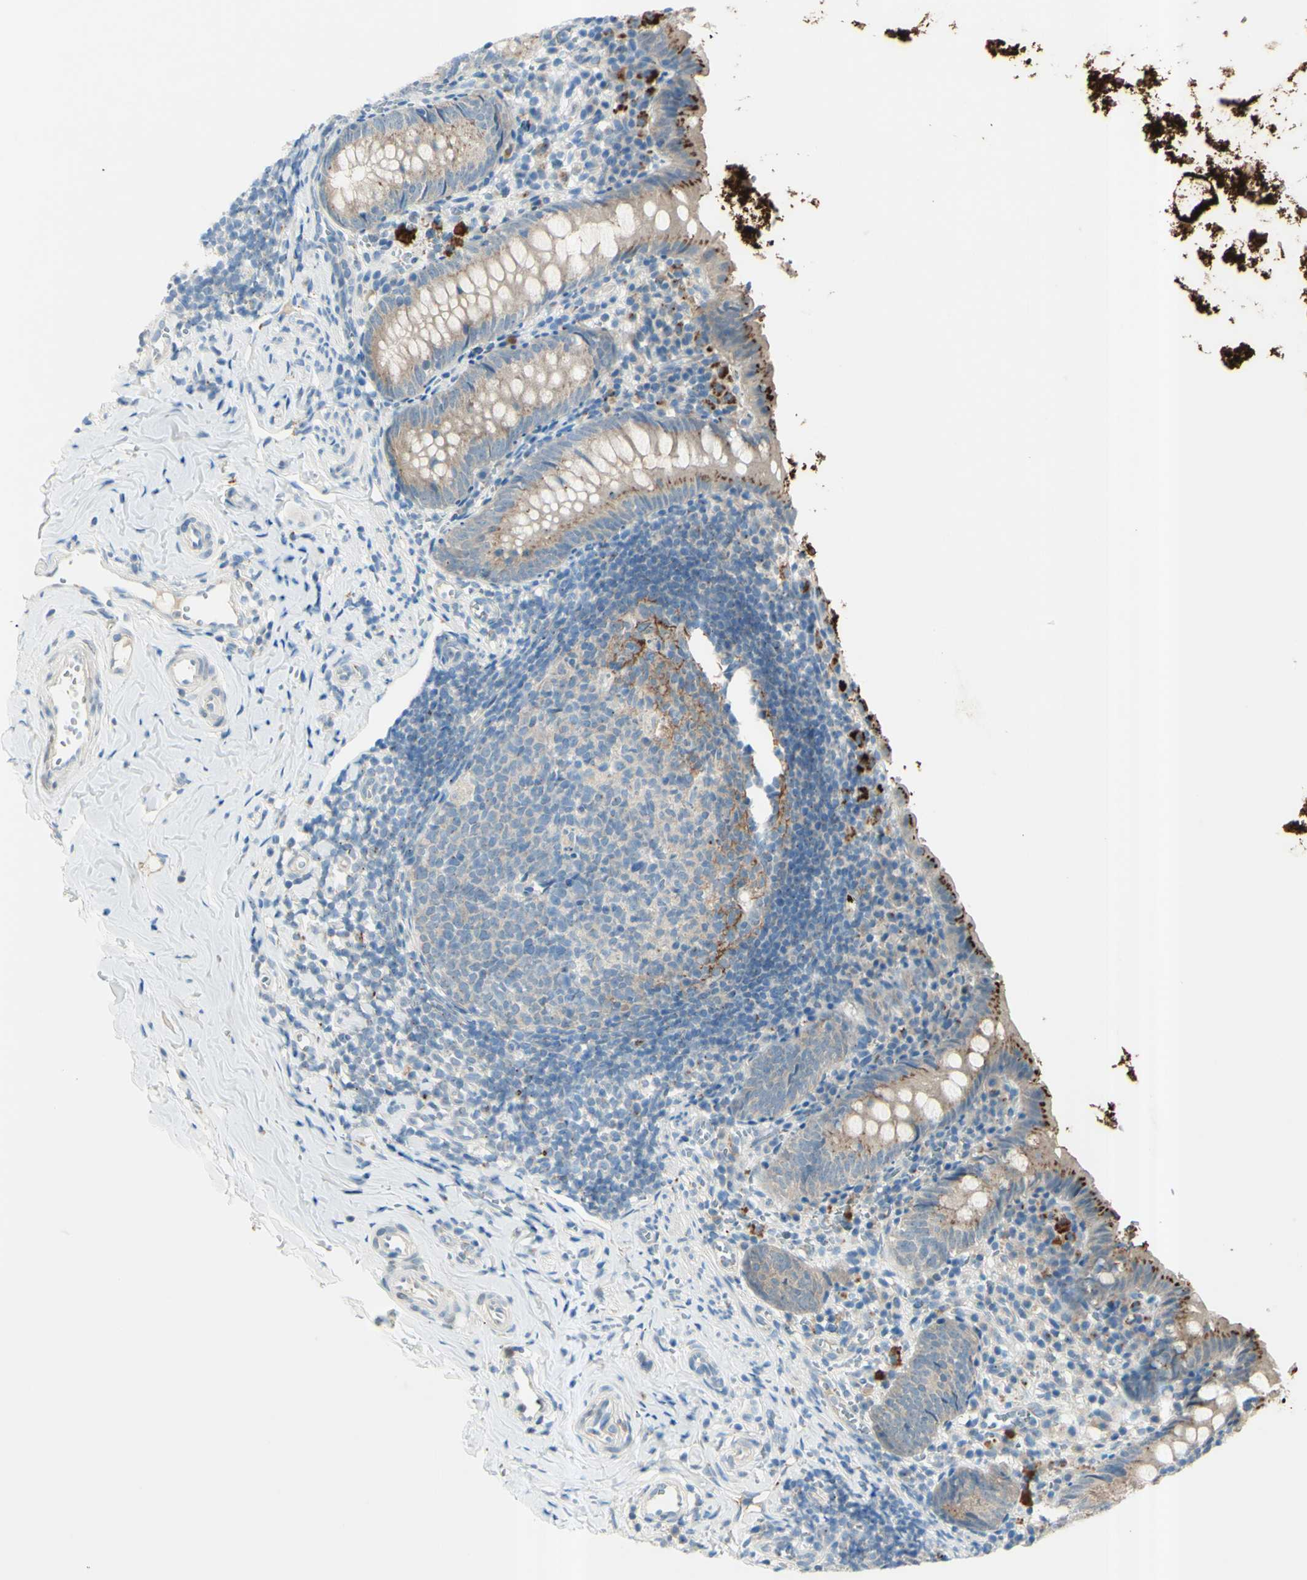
{"staining": {"intensity": "strong", "quantity": ">75%", "location": "cytoplasmic/membranous"}, "tissue": "appendix", "cell_type": "Glandular cells", "image_type": "normal", "snomed": [{"axis": "morphology", "description": "Normal tissue, NOS"}, {"axis": "topography", "description": "Appendix"}], "caption": "Immunohistochemistry (IHC) of benign human appendix reveals high levels of strong cytoplasmic/membranous expression in about >75% of glandular cells. (DAB (3,3'-diaminobenzidine) IHC, brown staining for protein, blue staining for nuclei).", "gene": "B4GALT1", "patient": {"sex": "female", "age": 10}}